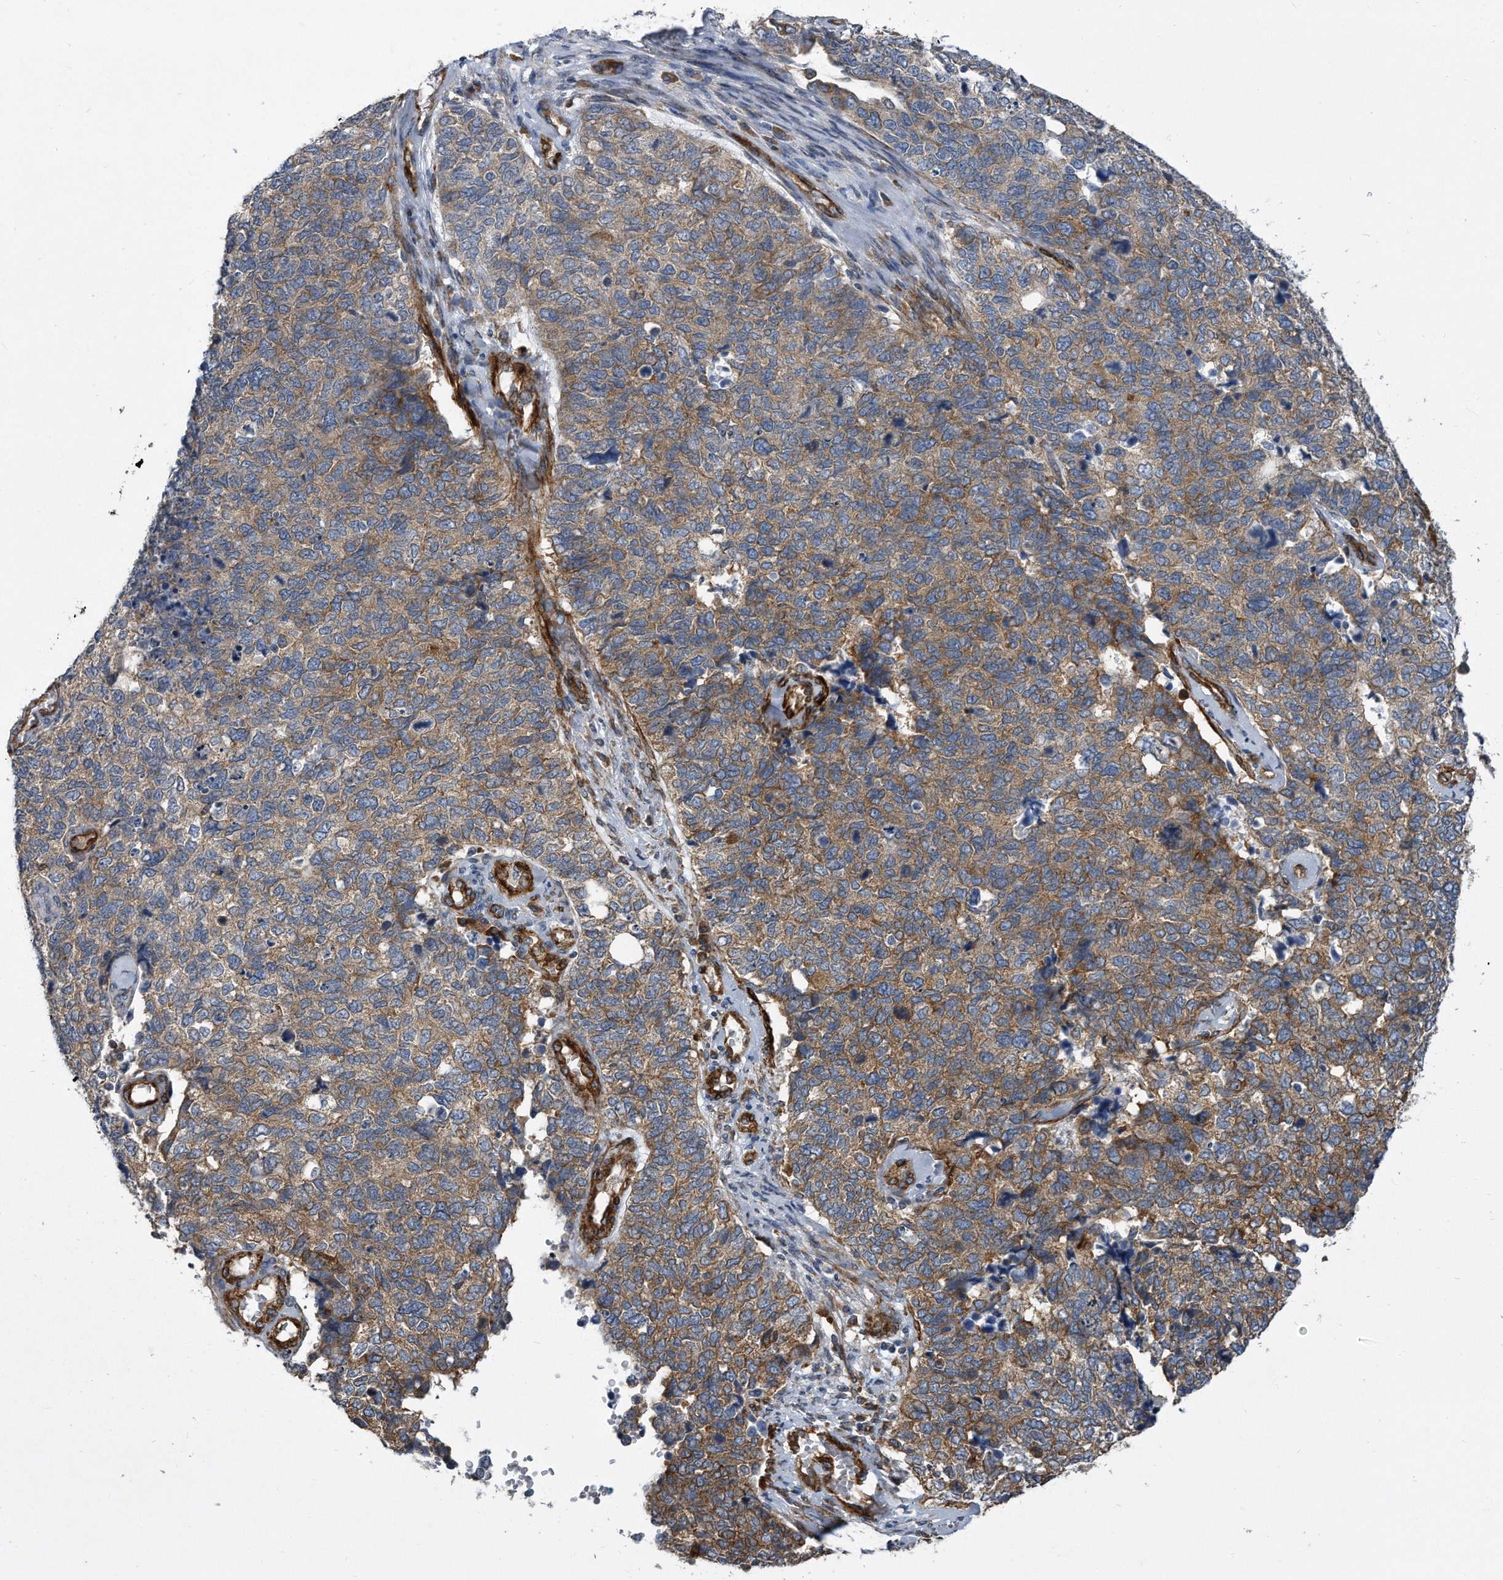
{"staining": {"intensity": "moderate", "quantity": "25%-75%", "location": "cytoplasmic/membranous"}, "tissue": "cervical cancer", "cell_type": "Tumor cells", "image_type": "cancer", "snomed": [{"axis": "morphology", "description": "Squamous cell carcinoma, NOS"}, {"axis": "topography", "description": "Cervix"}], "caption": "Cervical cancer tissue displays moderate cytoplasmic/membranous staining in approximately 25%-75% of tumor cells, visualized by immunohistochemistry. (brown staining indicates protein expression, while blue staining denotes nuclei).", "gene": "EIF2B4", "patient": {"sex": "female", "age": 63}}